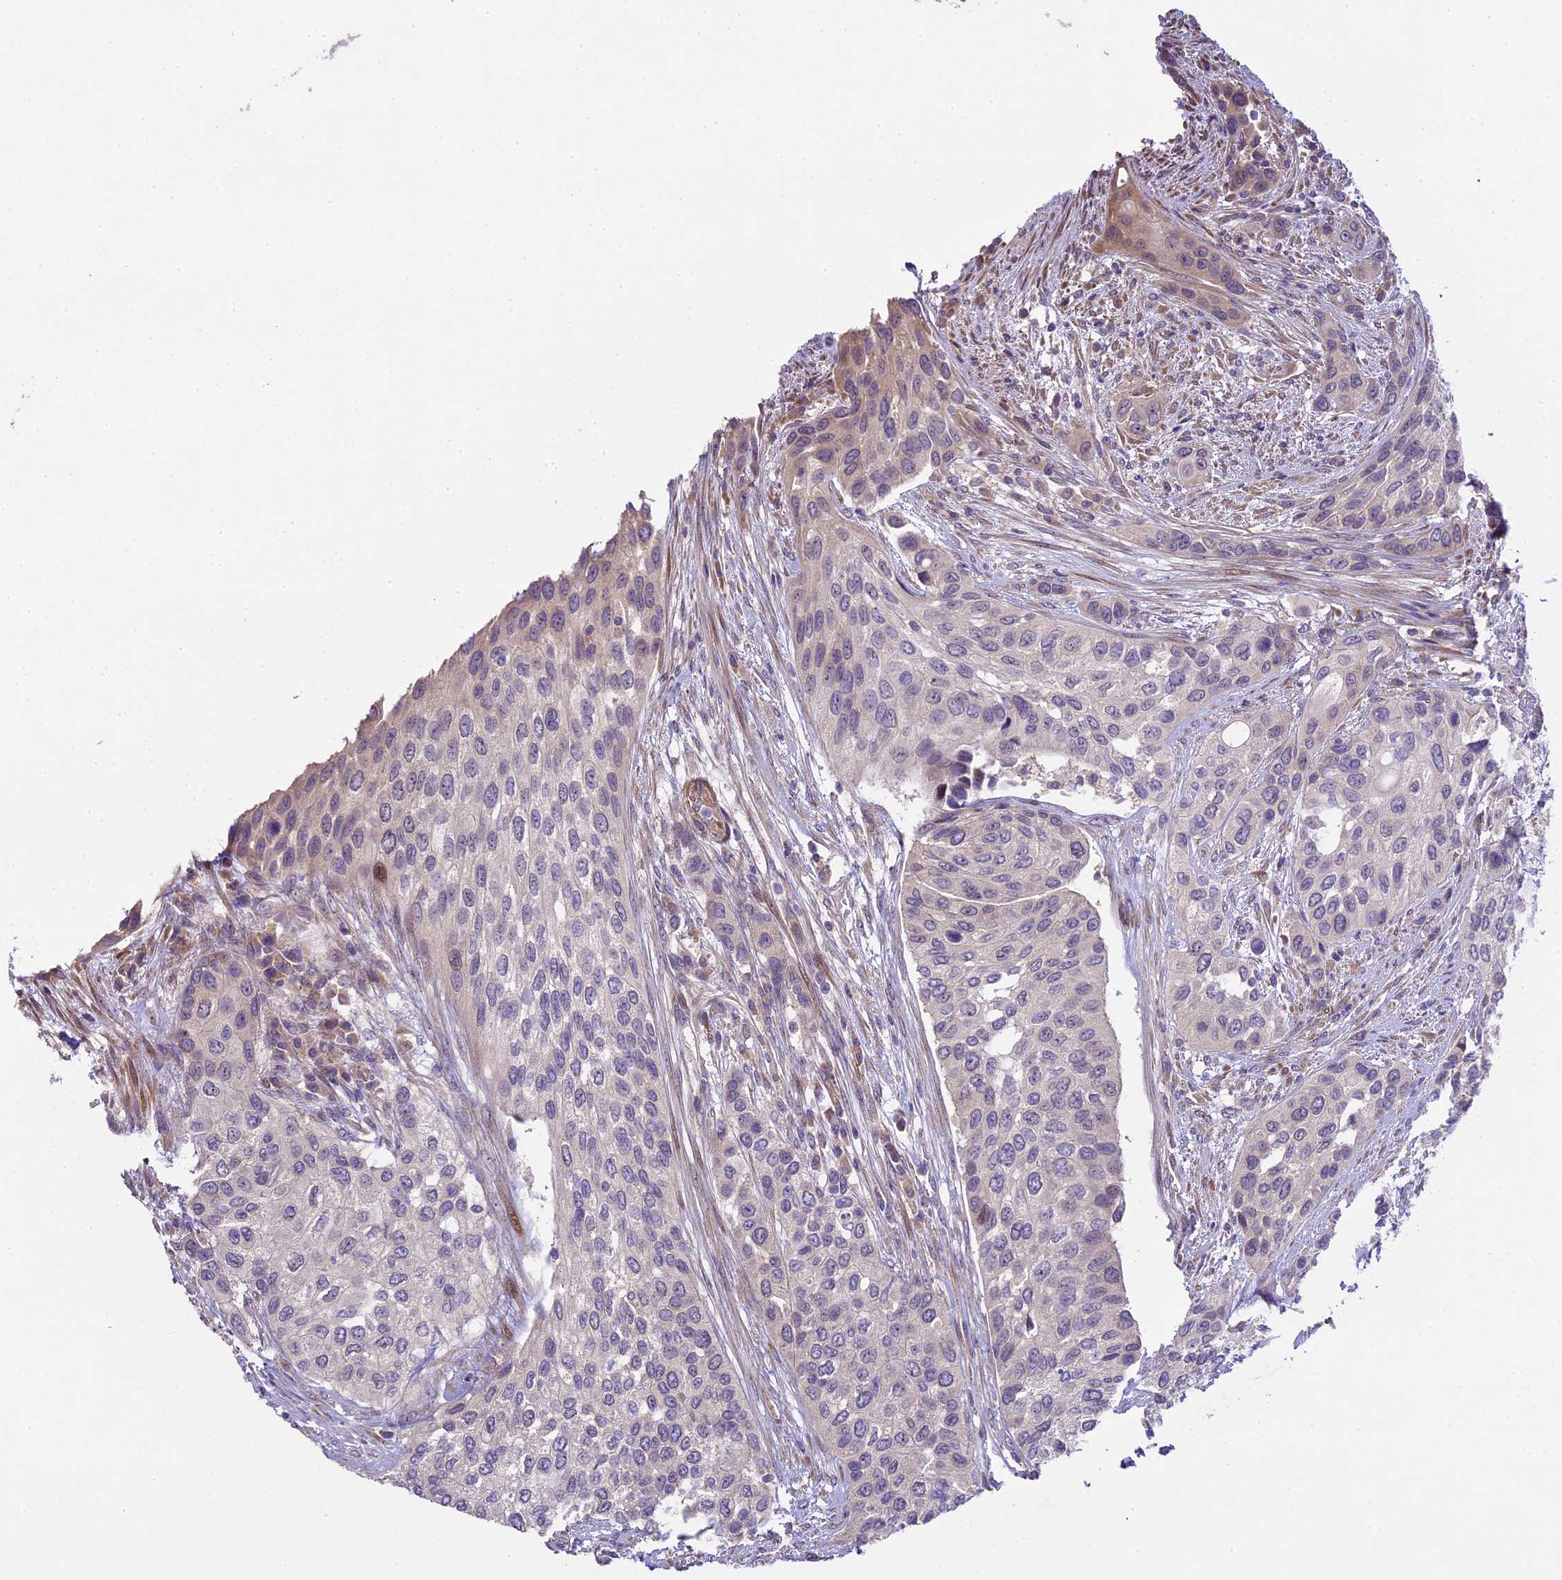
{"staining": {"intensity": "negative", "quantity": "none", "location": "none"}, "tissue": "urothelial cancer", "cell_type": "Tumor cells", "image_type": "cancer", "snomed": [{"axis": "morphology", "description": "Normal tissue, NOS"}, {"axis": "morphology", "description": "Urothelial carcinoma, High grade"}, {"axis": "topography", "description": "Vascular tissue"}, {"axis": "topography", "description": "Urinary bladder"}], "caption": "Immunohistochemistry micrograph of neoplastic tissue: human urothelial cancer stained with DAB shows no significant protein positivity in tumor cells.", "gene": "SPIRE1", "patient": {"sex": "female", "age": 56}}